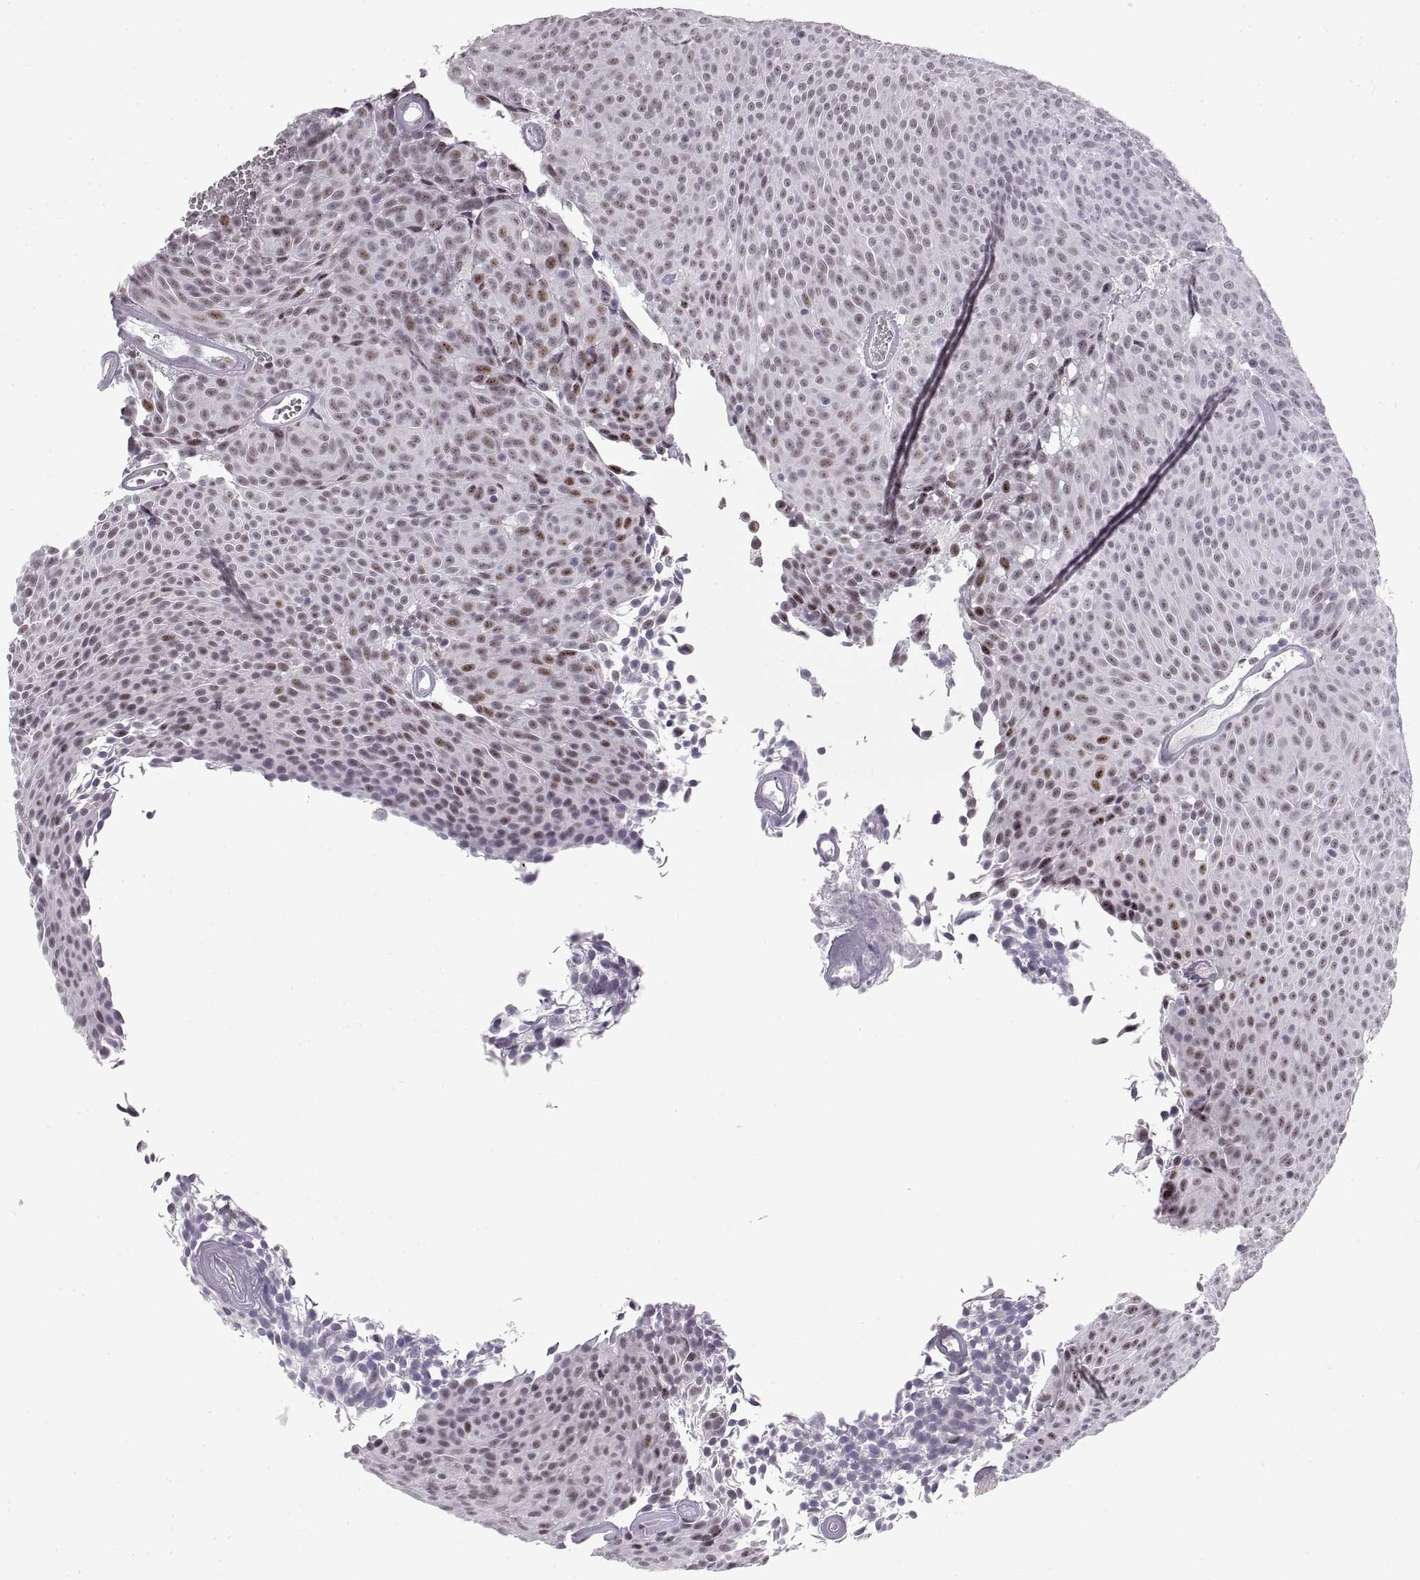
{"staining": {"intensity": "negative", "quantity": "none", "location": "none"}, "tissue": "urothelial cancer", "cell_type": "Tumor cells", "image_type": "cancer", "snomed": [{"axis": "morphology", "description": "Urothelial carcinoma, Low grade"}, {"axis": "topography", "description": "Urinary bladder"}], "caption": "This is an IHC micrograph of human urothelial cancer. There is no expression in tumor cells.", "gene": "NANOS3", "patient": {"sex": "male", "age": 77}}